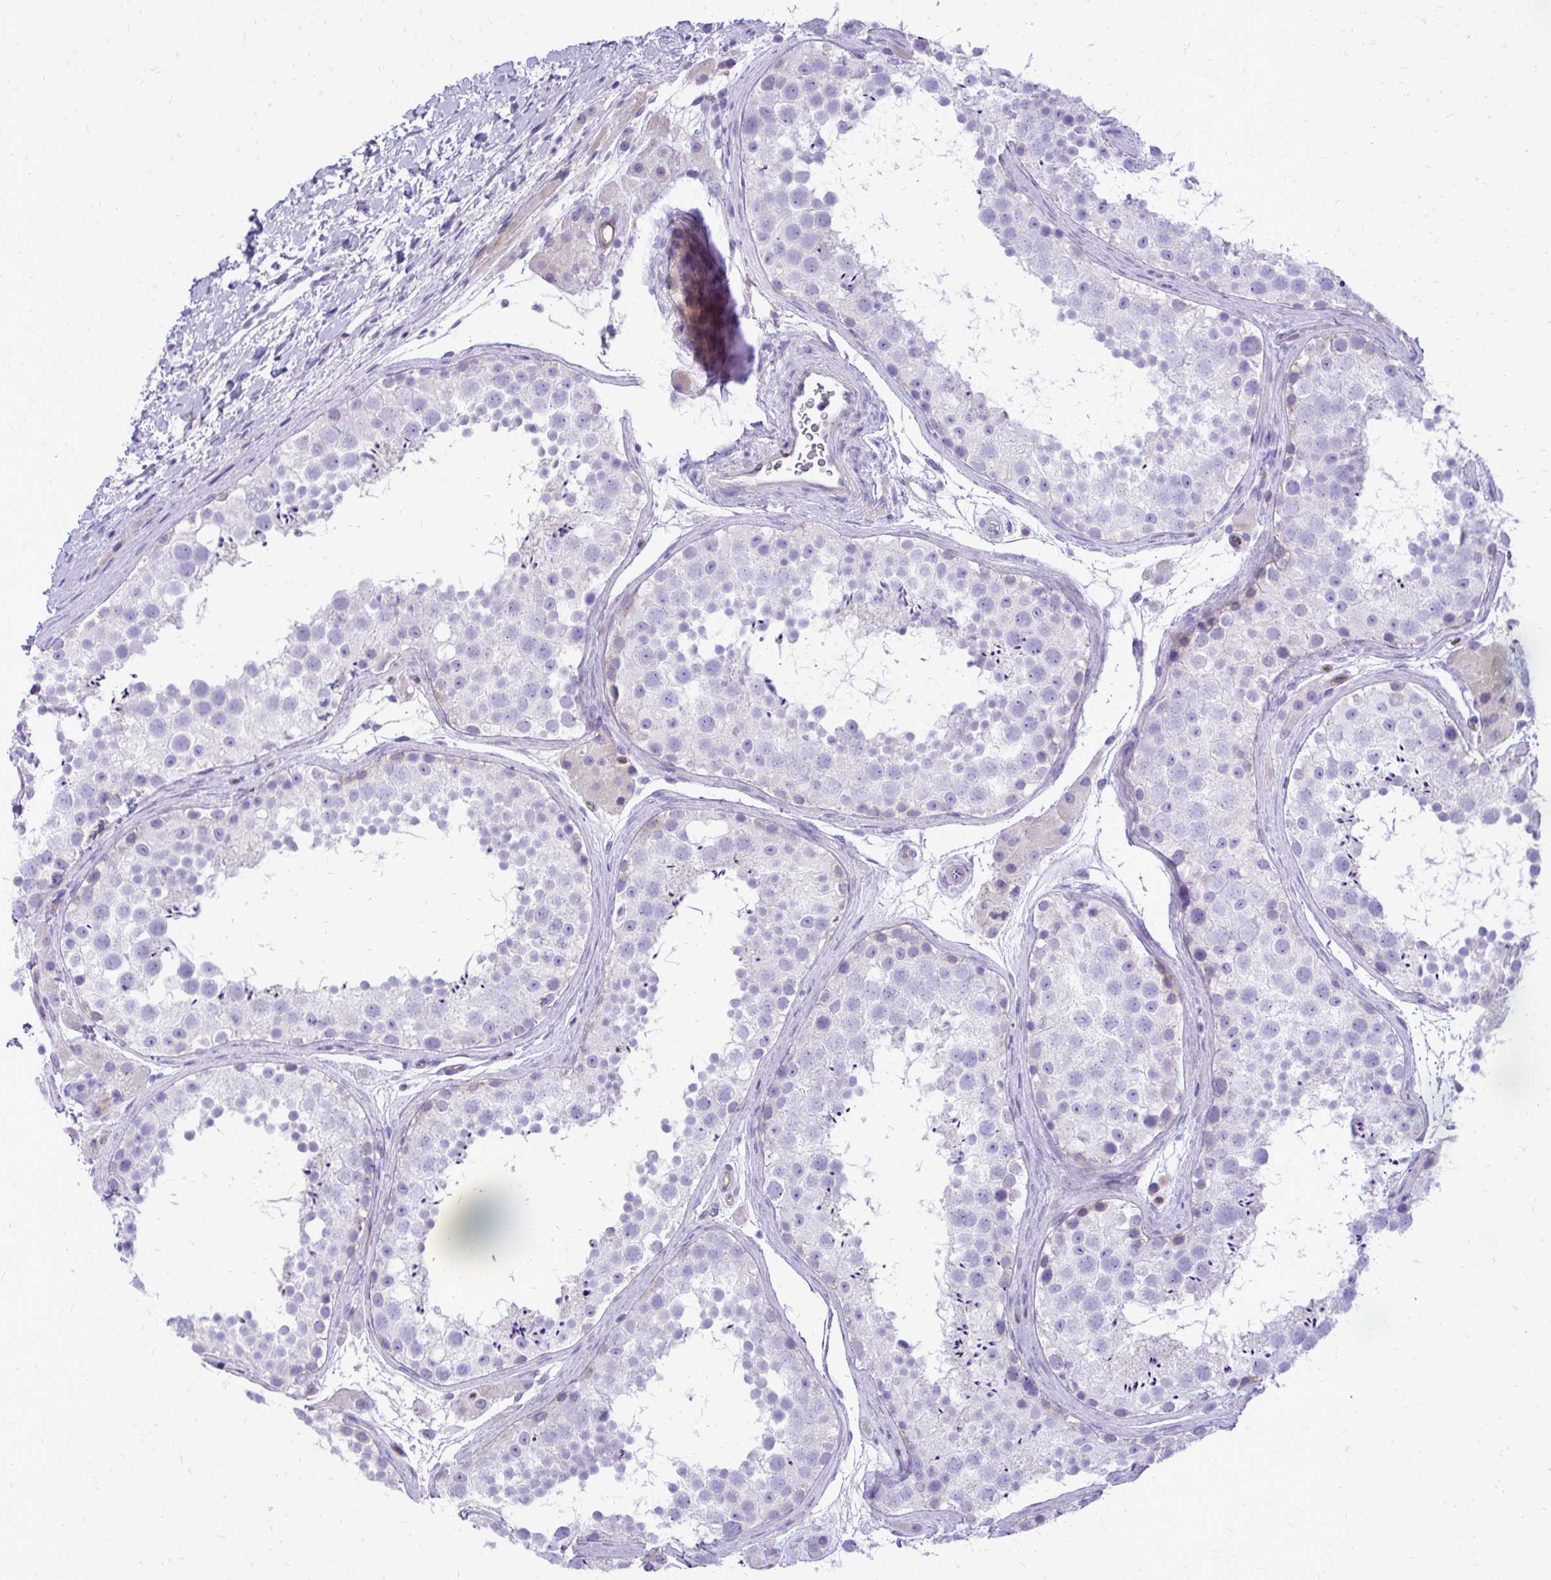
{"staining": {"intensity": "moderate", "quantity": "<25%", "location": "cytoplasmic/membranous"}, "tissue": "testis", "cell_type": "Cells in seminiferous ducts", "image_type": "normal", "snomed": [{"axis": "morphology", "description": "Normal tissue, NOS"}, {"axis": "topography", "description": "Testis"}], "caption": "The photomicrograph shows staining of benign testis, revealing moderate cytoplasmic/membranous protein staining (brown color) within cells in seminiferous ducts.", "gene": "PELI3", "patient": {"sex": "male", "age": 41}}